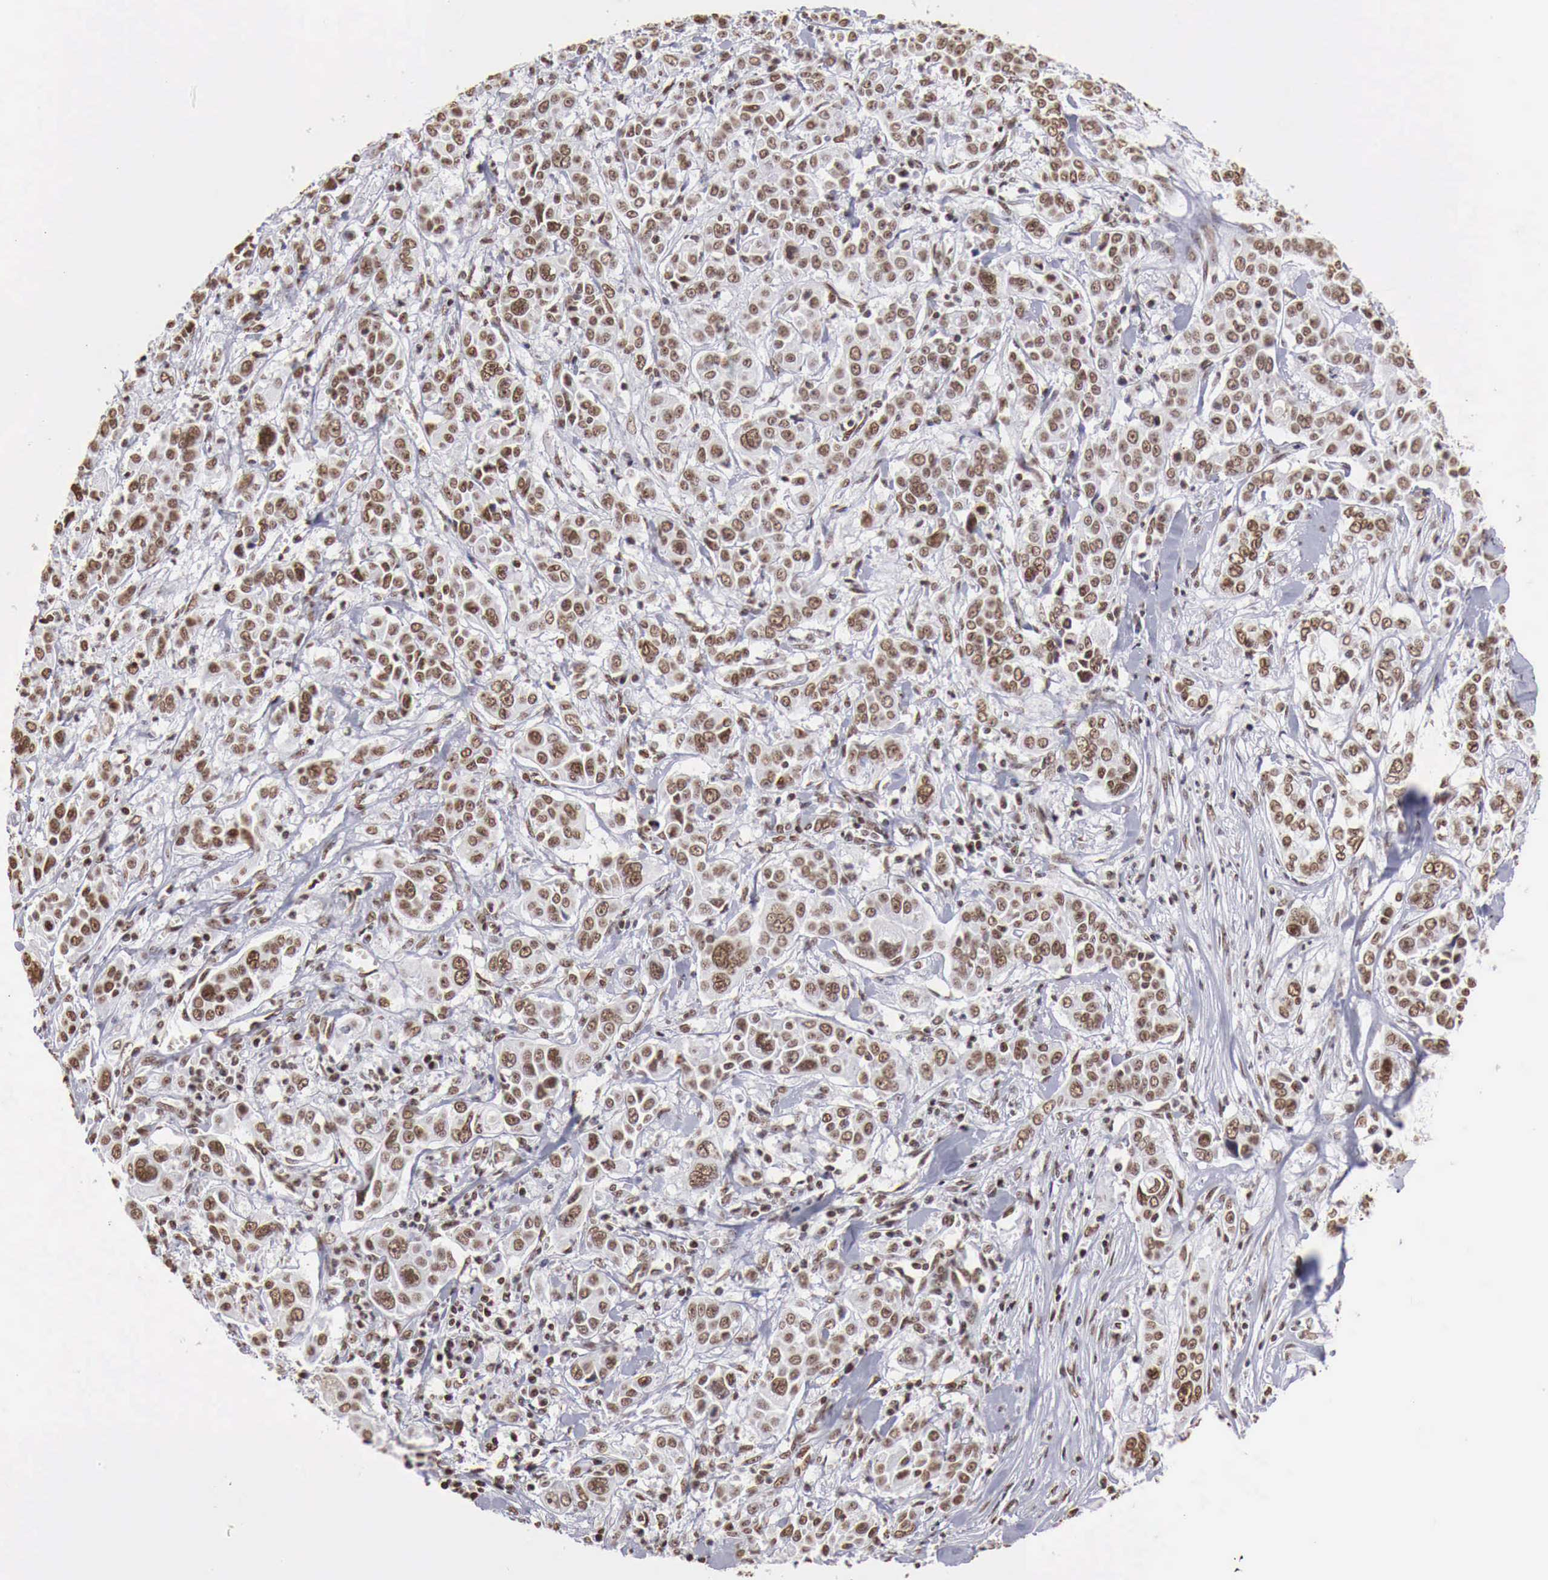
{"staining": {"intensity": "strong", "quantity": ">75%", "location": "nuclear"}, "tissue": "pancreatic cancer", "cell_type": "Tumor cells", "image_type": "cancer", "snomed": [{"axis": "morphology", "description": "Adenocarcinoma, NOS"}, {"axis": "topography", "description": "Pancreas"}], "caption": "Pancreatic adenocarcinoma stained with a protein marker exhibits strong staining in tumor cells.", "gene": "DKC1", "patient": {"sex": "female", "age": 52}}